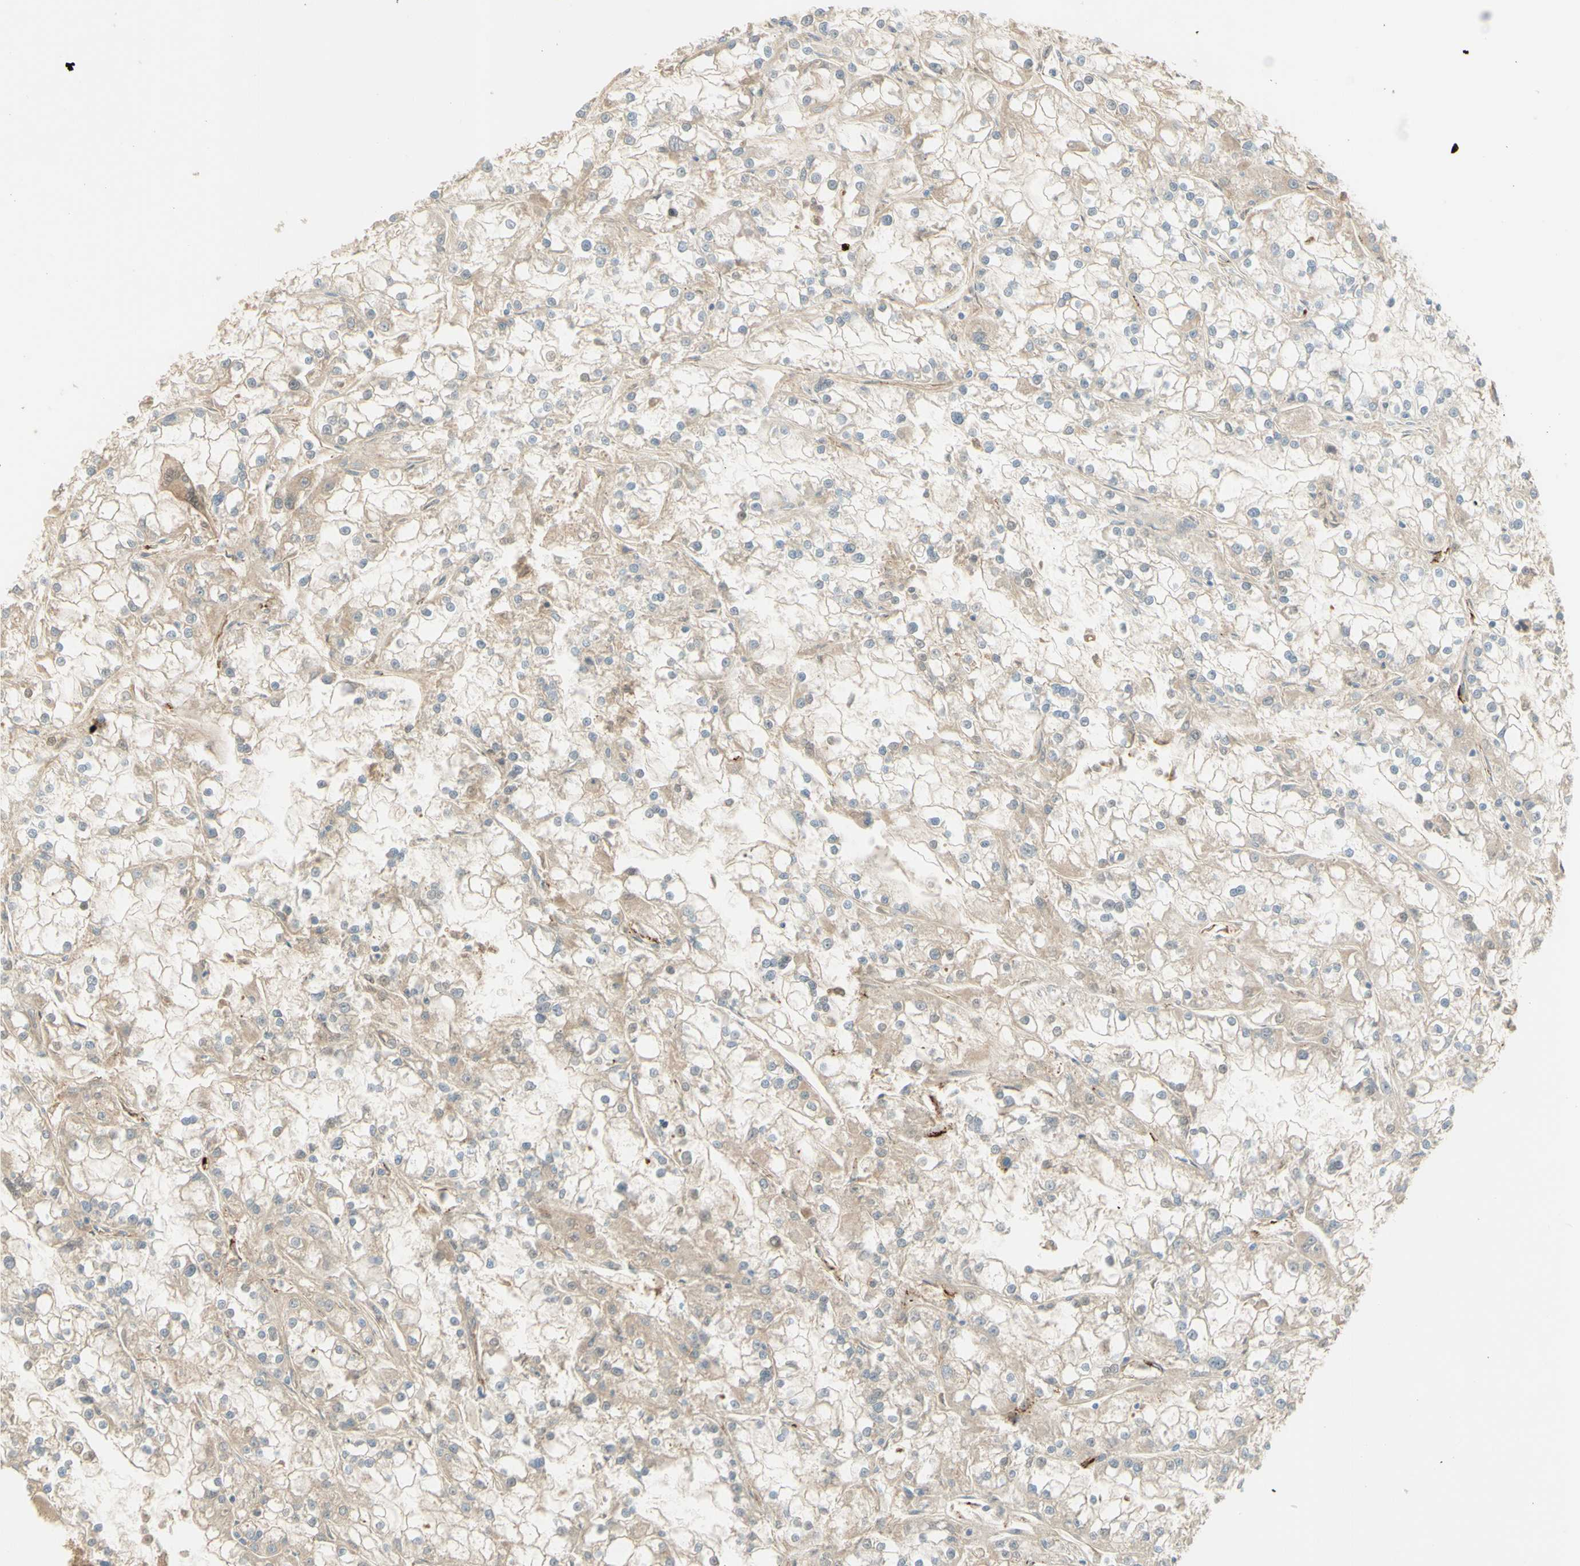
{"staining": {"intensity": "weak", "quantity": "<25%", "location": "cytoplasmic/membranous"}, "tissue": "renal cancer", "cell_type": "Tumor cells", "image_type": "cancer", "snomed": [{"axis": "morphology", "description": "Adenocarcinoma, NOS"}, {"axis": "topography", "description": "Kidney"}], "caption": "Tumor cells show no significant expression in renal adenocarcinoma. The staining was performed using DAB to visualize the protein expression in brown, while the nuclei were stained in blue with hematoxylin (Magnification: 20x).", "gene": "ANGPT2", "patient": {"sex": "female", "age": 52}}